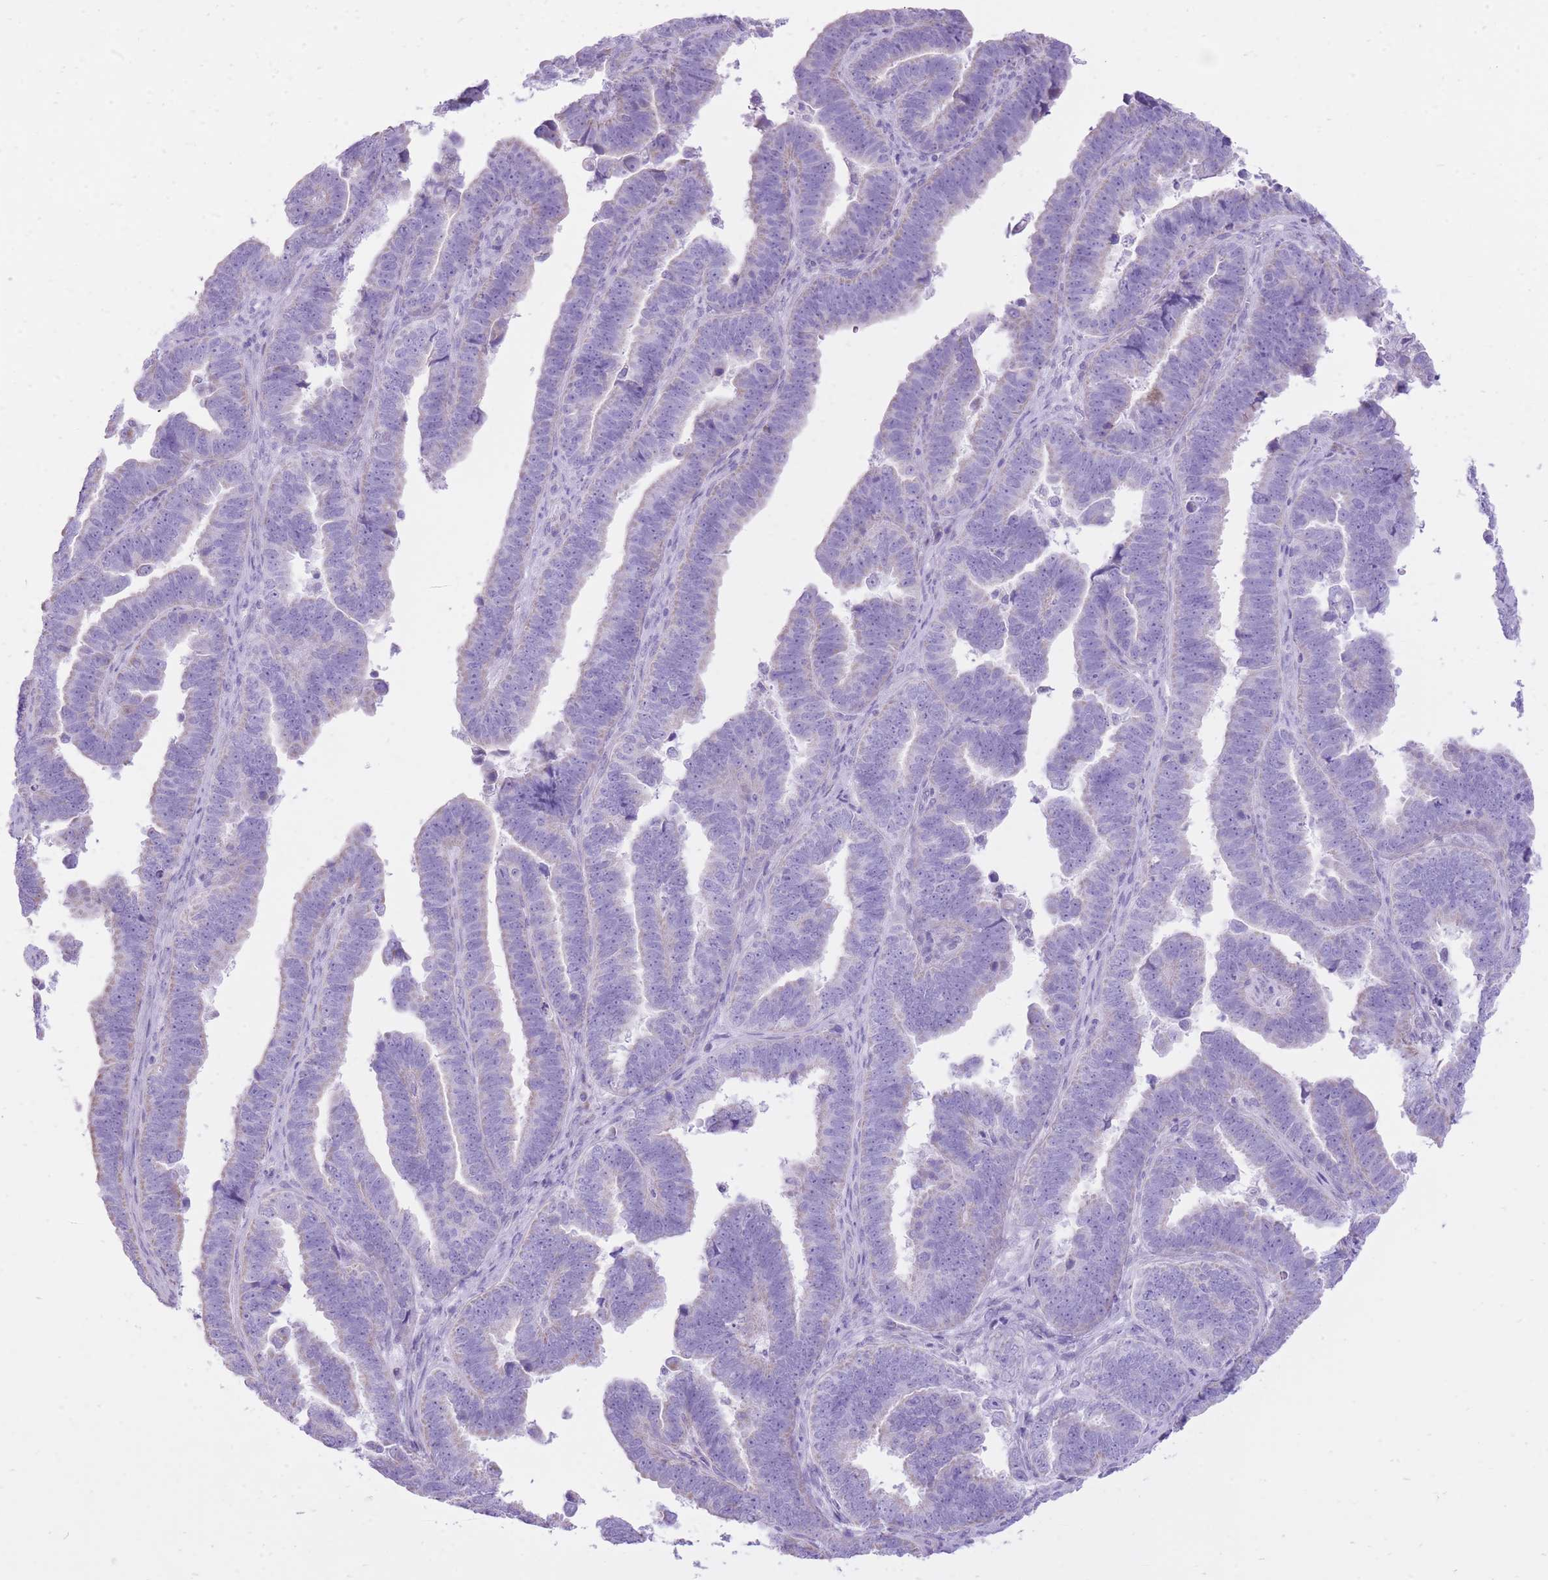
{"staining": {"intensity": "negative", "quantity": "none", "location": "none"}, "tissue": "endometrial cancer", "cell_type": "Tumor cells", "image_type": "cancer", "snomed": [{"axis": "morphology", "description": "Adenocarcinoma, NOS"}, {"axis": "topography", "description": "Endometrium"}], "caption": "An image of adenocarcinoma (endometrial) stained for a protein displays no brown staining in tumor cells.", "gene": "SLC4A4", "patient": {"sex": "female", "age": 75}}